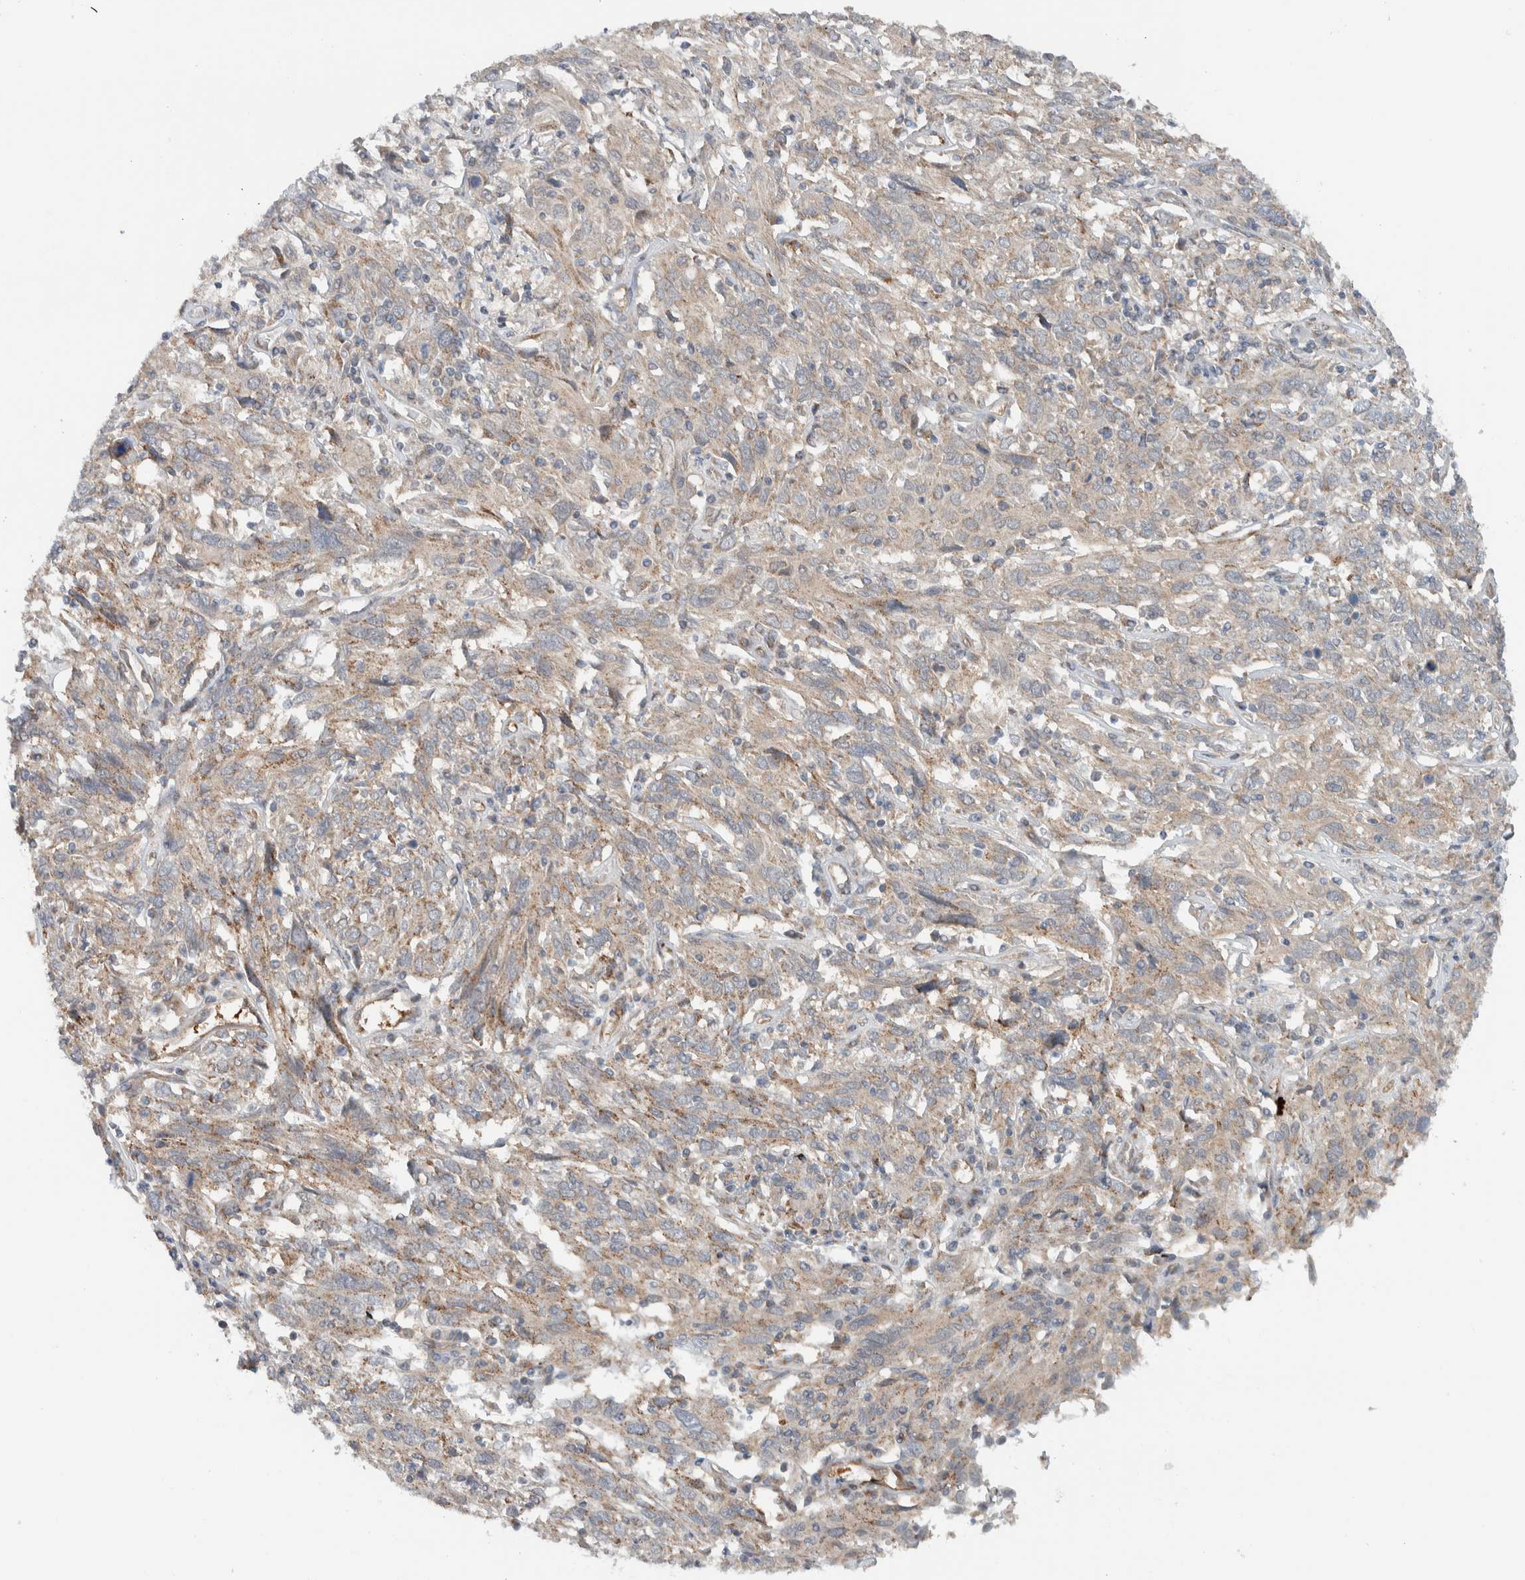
{"staining": {"intensity": "weak", "quantity": "25%-75%", "location": "cytoplasmic/membranous"}, "tissue": "cervical cancer", "cell_type": "Tumor cells", "image_type": "cancer", "snomed": [{"axis": "morphology", "description": "Squamous cell carcinoma, NOS"}, {"axis": "topography", "description": "Cervix"}], "caption": "Squamous cell carcinoma (cervical) stained for a protein reveals weak cytoplasmic/membranous positivity in tumor cells. Using DAB (3,3'-diaminobenzidine) (brown) and hematoxylin (blue) stains, captured at high magnification using brightfield microscopy.", "gene": "RERE", "patient": {"sex": "female", "age": 46}}